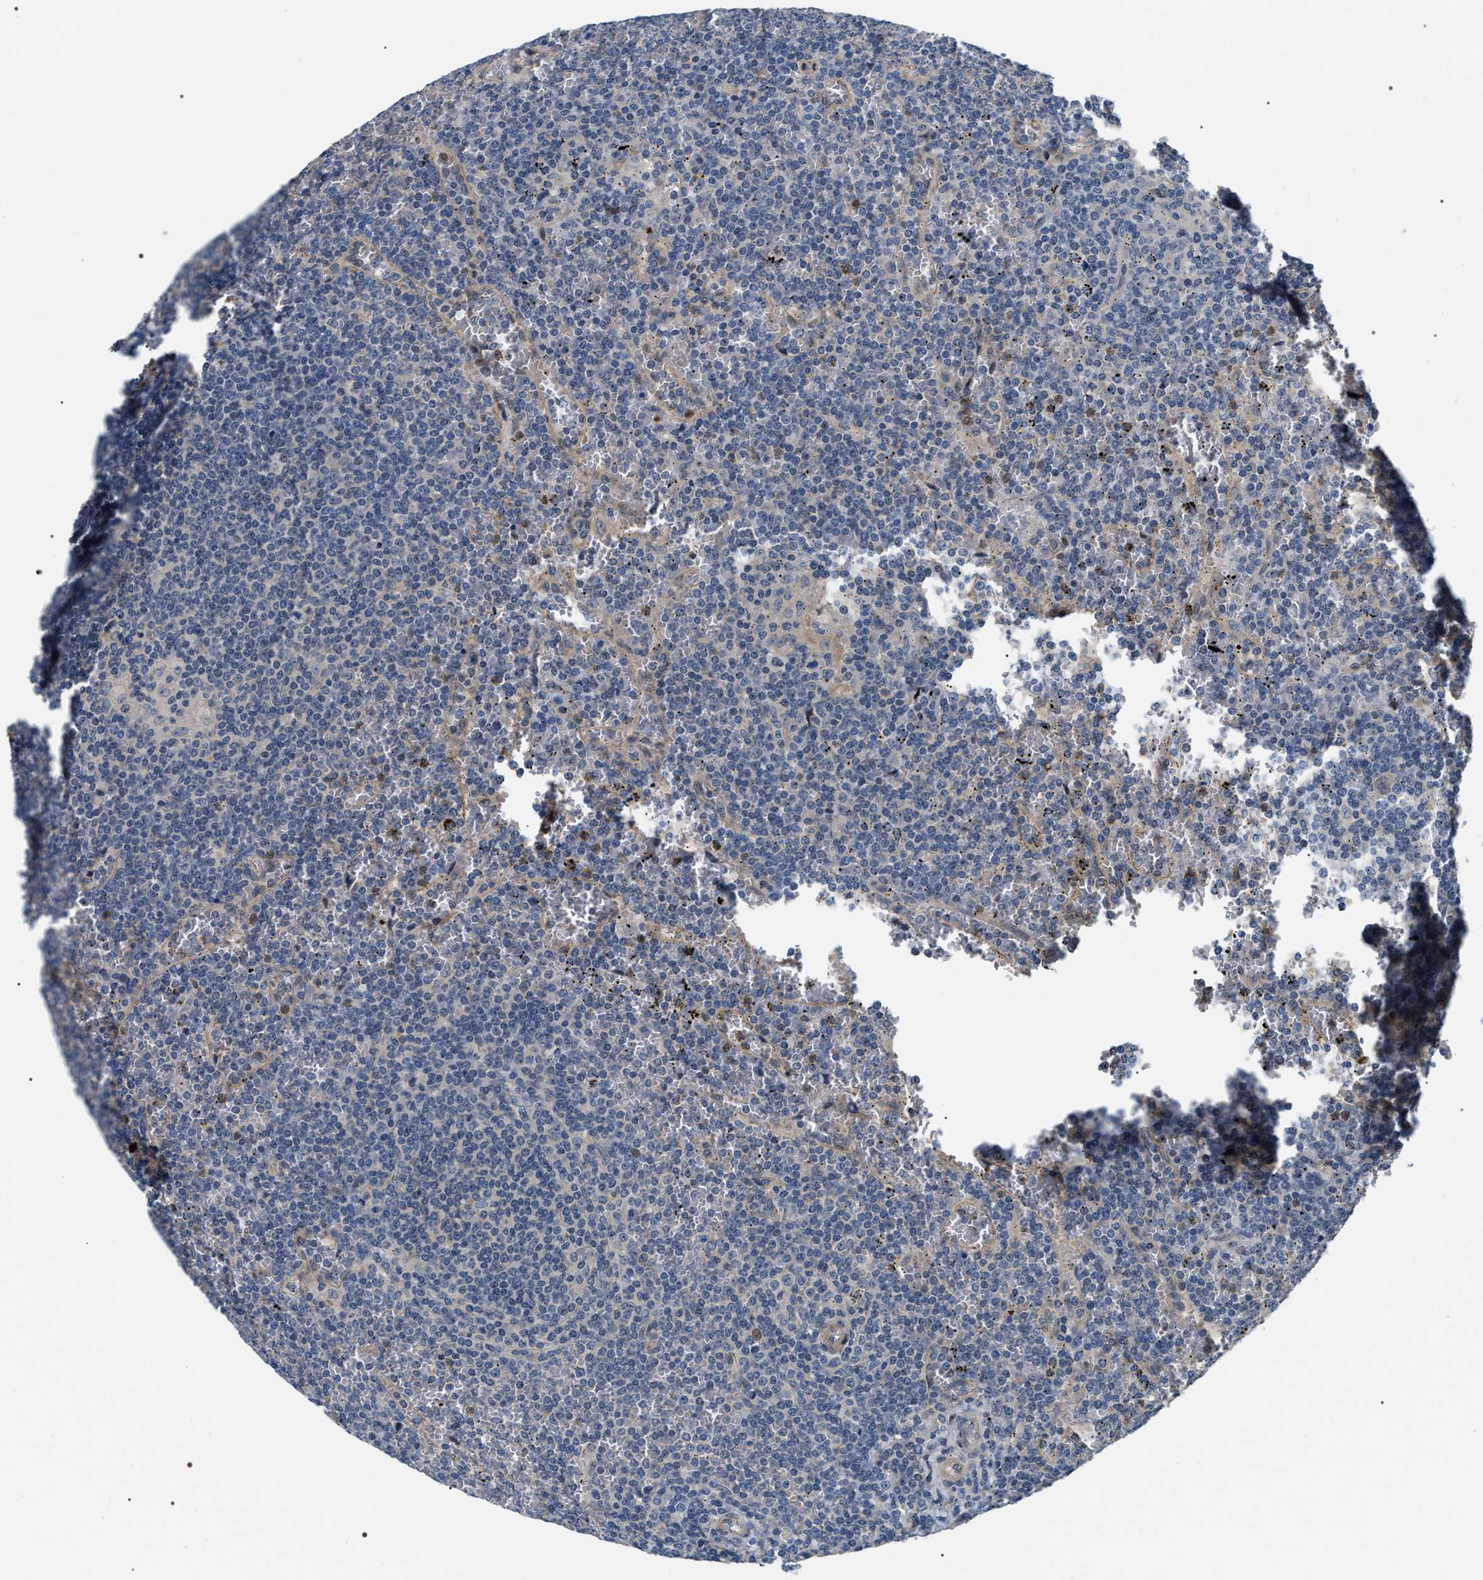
{"staining": {"intensity": "negative", "quantity": "none", "location": "none"}, "tissue": "lymphoma", "cell_type": "Tumor cells", "image_type": "cancer", "snomed": [{"axis": "morphology", "description": "Malignant lymphoma, non-Hodgkin's type, Low grade"}, {"axis": "topography", "description": "Lymph node"}], "caption": "Photomicrograph shows no significant protein positivity in tumor cells of lymphoma.", "gene": "IFT81", "patient": {"sex": "male", "age": 49}}